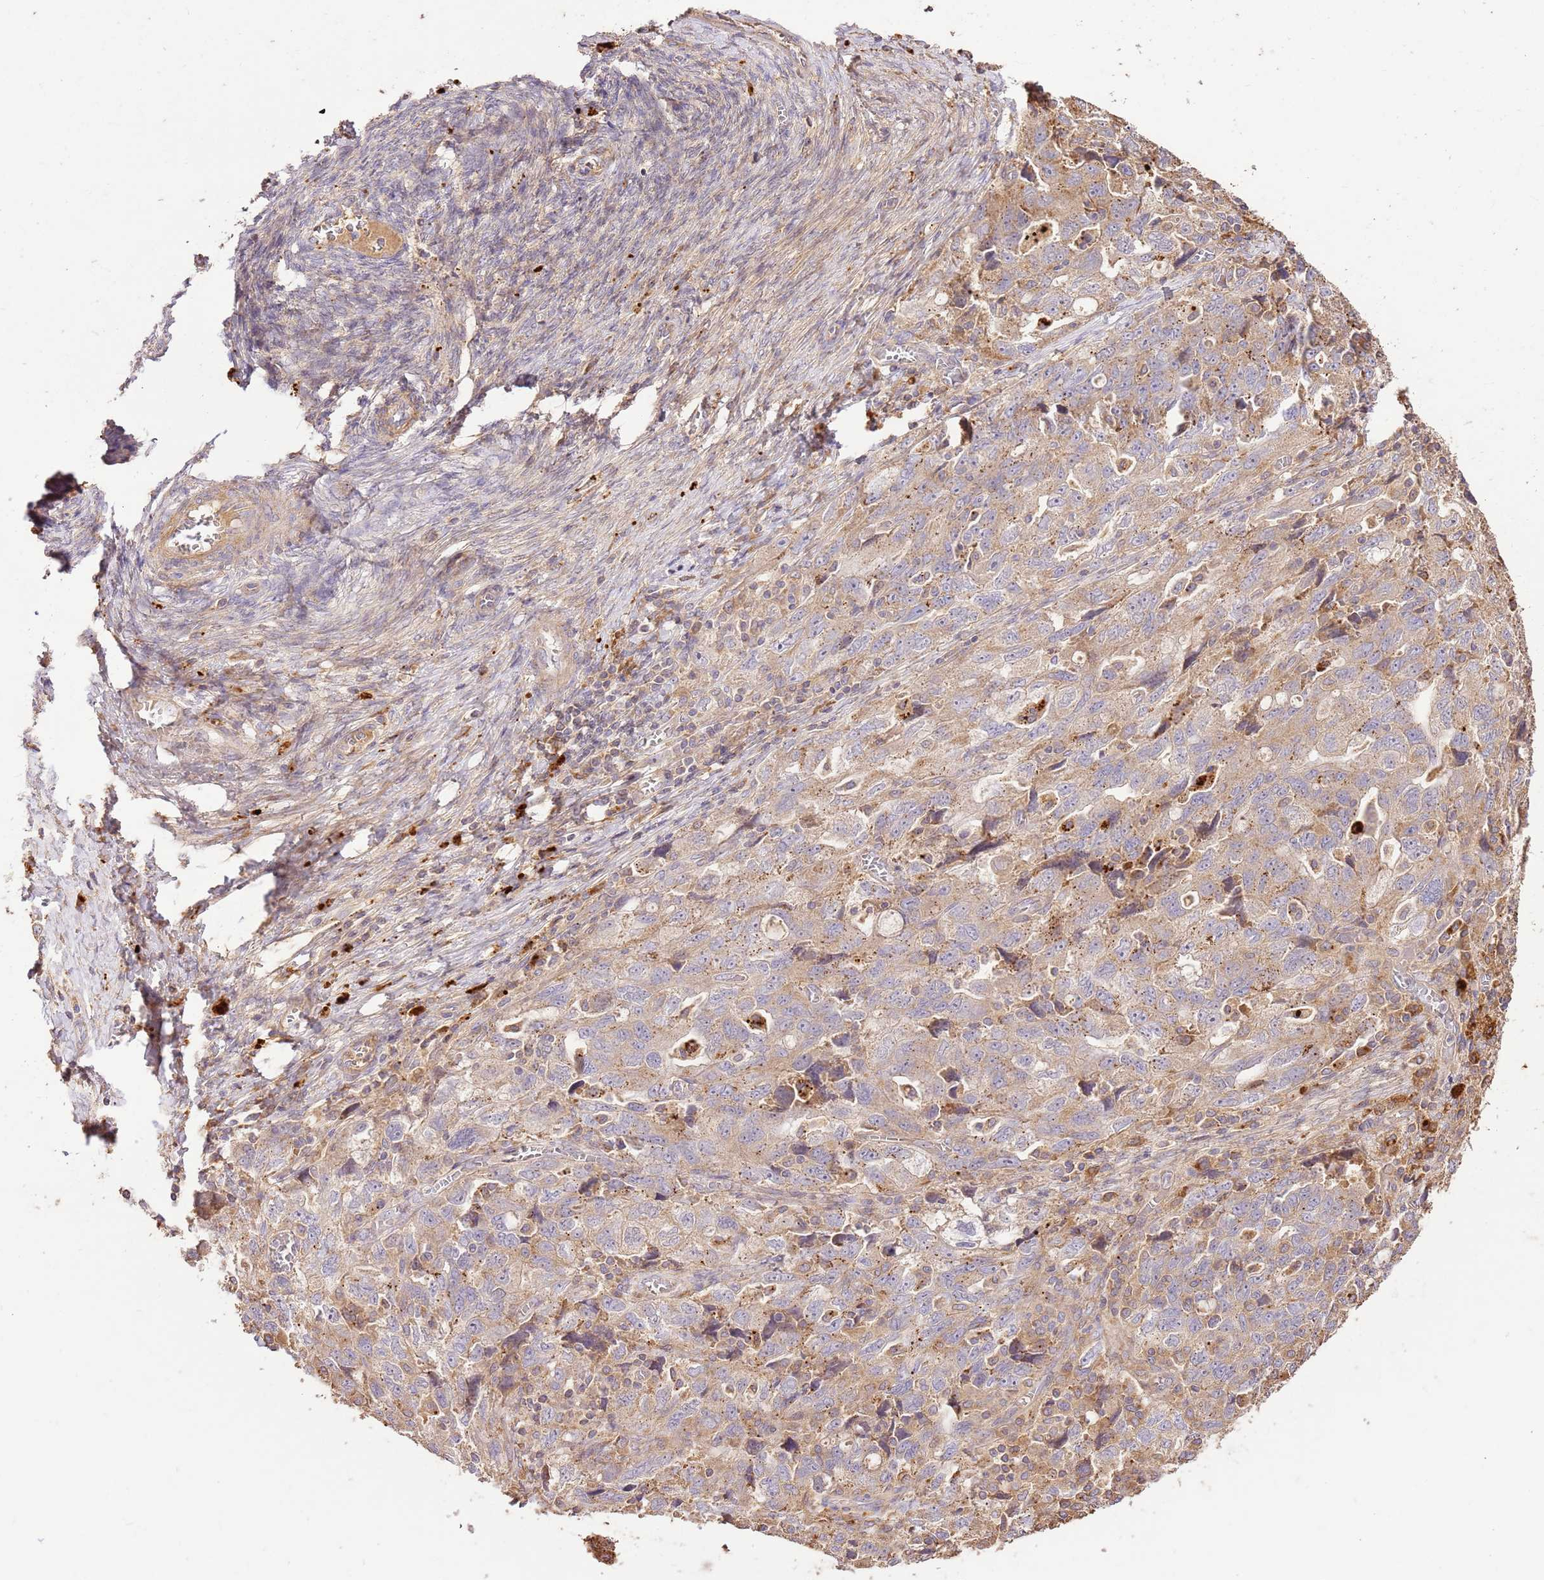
{"staining": {"intensity": "weak", "quantity": ">75%", "location": "cytoplasmic/membranous"}, "tissue": "ovarian cancer", "cell_type": "Tumor cells", "image_type": "cancer", "snomed": [{"axis": "morphology", "description": "Carcinoma, NOS"}, {"axis": "morphology", "description": "Cystadenocarcinoma, serous, NOS"}, {"axis": "topography", "description": "Ovary"}], "caption": "Ovarian carcinoma was stained to show a protein in brown. There is low levels of weak cytoplasmic/membranous staining in about >75% of tumor cells.", "gene": "CEP55", "patient": {"sex": "female", "age": 69}}